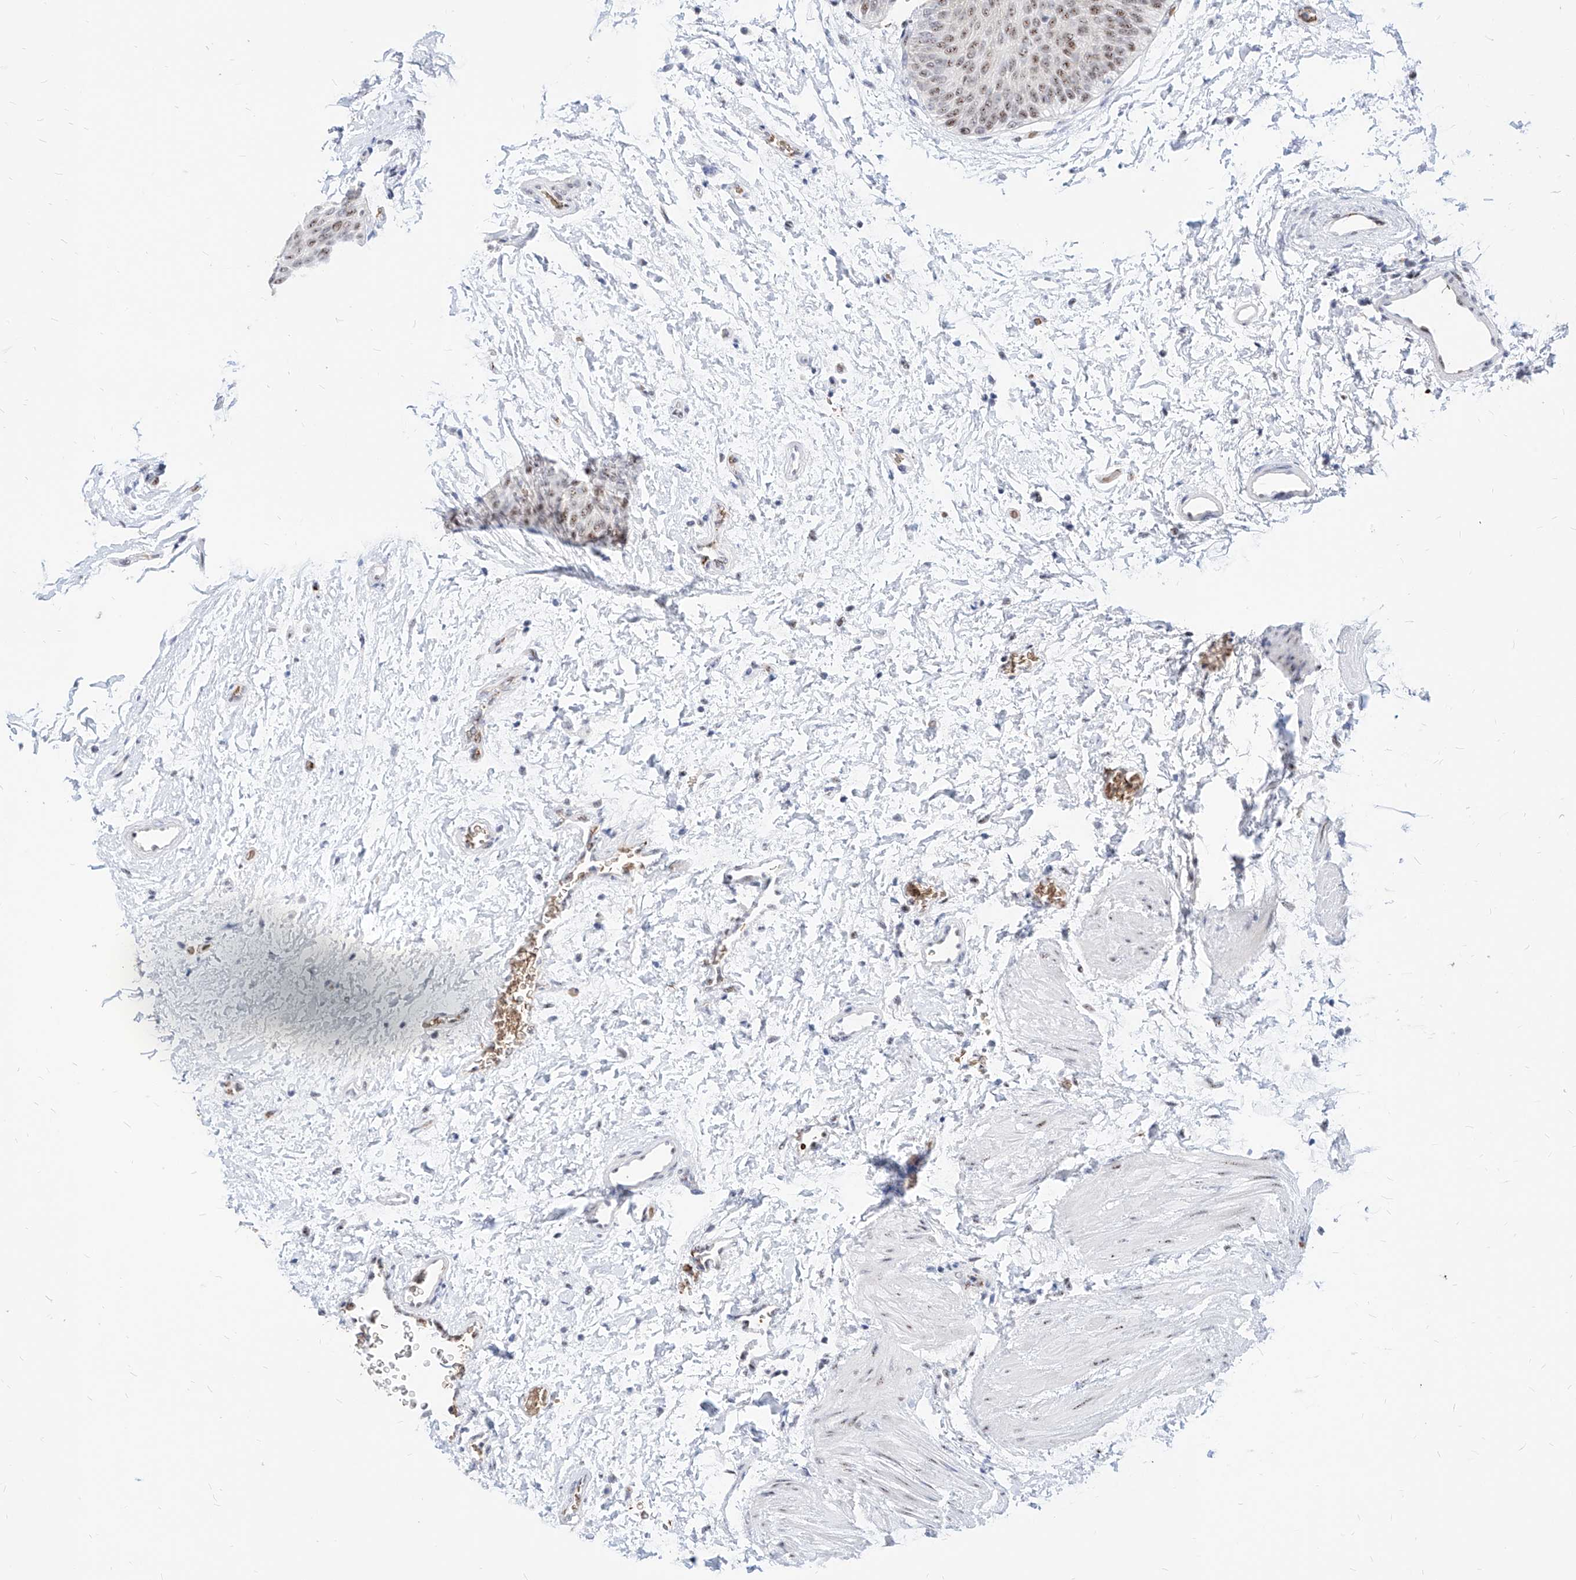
{"staining": {"intensity": "moderate", "quantity": ">75%", "location": "nuclear"}, "tissue": "urothelial cancer", "cell_type": "Tumor cells", "image_type": "cancer", "snomed": [{"axis": "morphology", "description": "Urothelial carcinoma, Low grade"}, {"axis": "topography", "description": "Urinary bladder"}], "caption": "Immunohistochemistry image of human low-grade urothelial carcinoma stained for a protein (brown), which exhibits medium levels of moderate nuclear positivity in about >75% of tumor cells.", "gene": "ZFP42", "patient": {"sex": "female", "age": 60}}